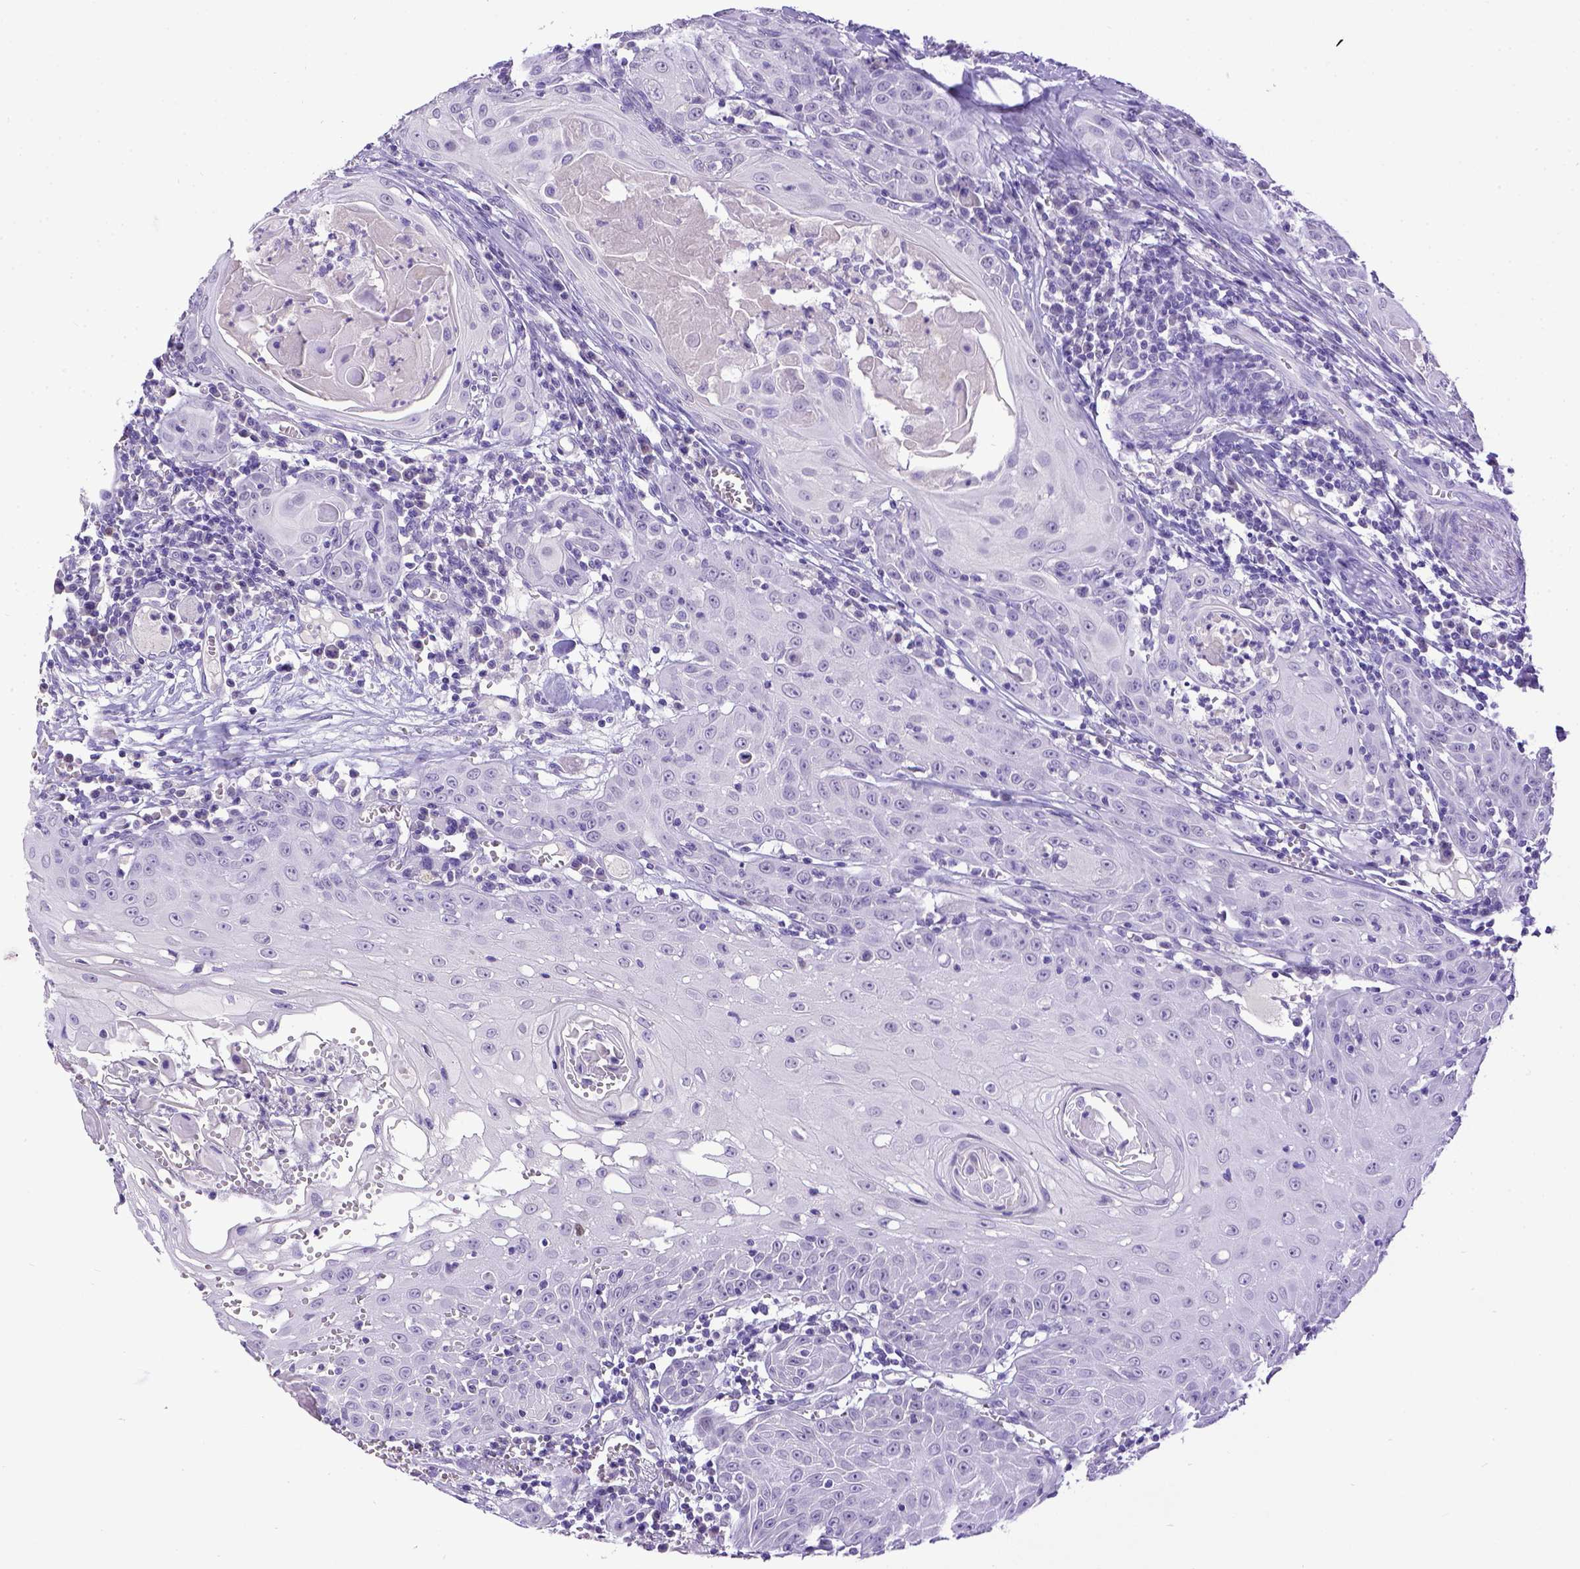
{"staining": {"intensity": "negative", "quantity": "none", "location": "none"}, "tissue": "head and neck cancer", "cell_type": "Tumor cells", "image_type": "cancer", "snomed": [{"axis": "morphology", "description": "Squamous cell carcinoma, NOS"}, {"axis": "topography", "description": "Head-Neck"}], "caption": "This is a histopathology image of immunohistochemistry (IHC) staining of head and neck cancer, which shows no staining in tumor cells.", "gene": "ESR1", "patient": {"sex": "female", "age": 80}}